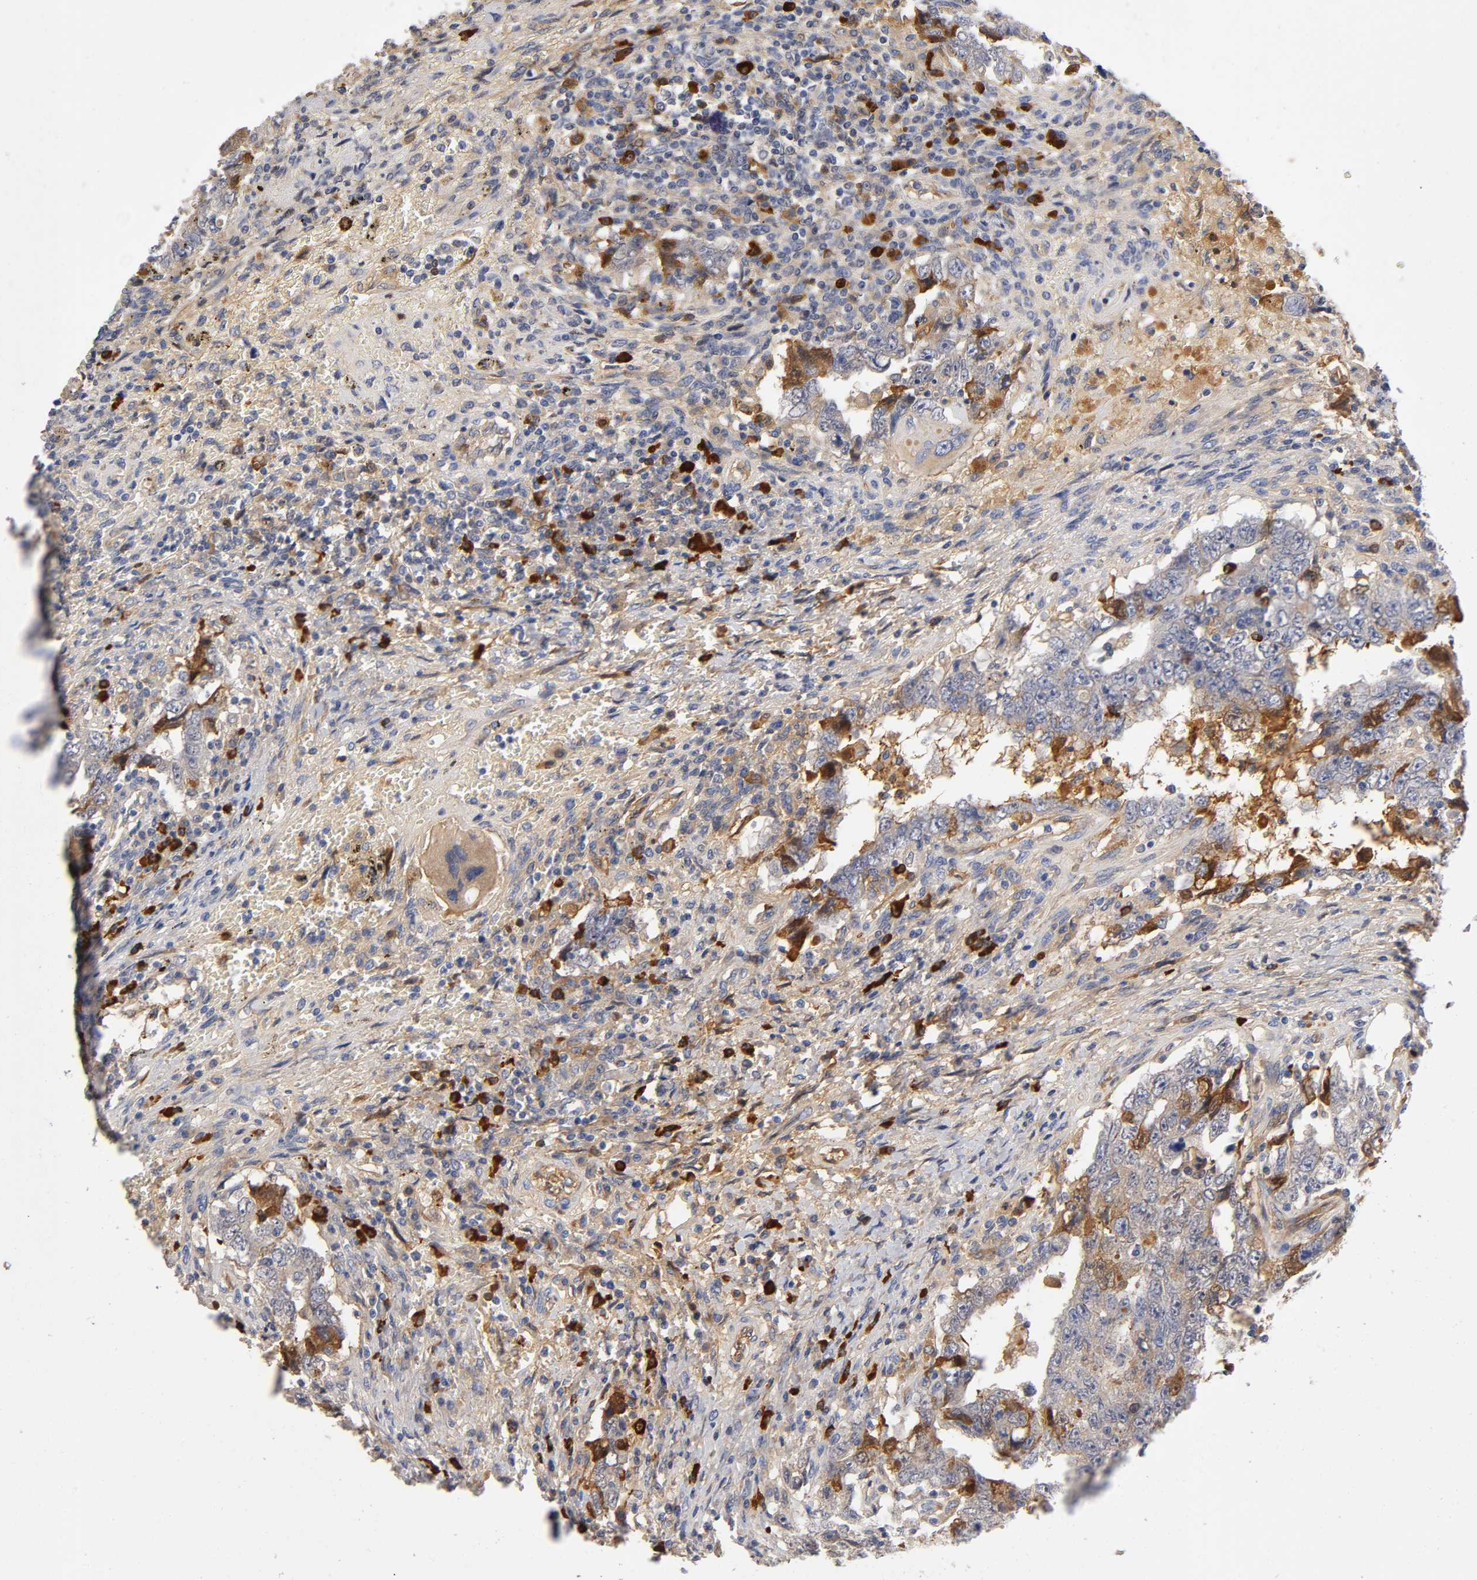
{"staining": {"intensity": "moderate", "quantity": "25%-75%", "location": "cytoplasmic/membranous"}, "tissue": "testis cancer", "cell_type": "Tumor cells", "image_type": "cancer", "snomed": [{"axis": "morphology", "description": "Carcinoma, Embryonal, NOS"}, {"axis": "topography", "description": "Testis"}], "caption": "Brown immunohistochemical staining in embryonal carcinoma (testis) displays moderate cytoplasmic/membranous expression in about 25%-75% of tumor cells. The protein of interest is shown in brown color, while the nuclei are stained blue.", "gene": "NOVA1", "patient": {"sex": "male", "age": 26}}